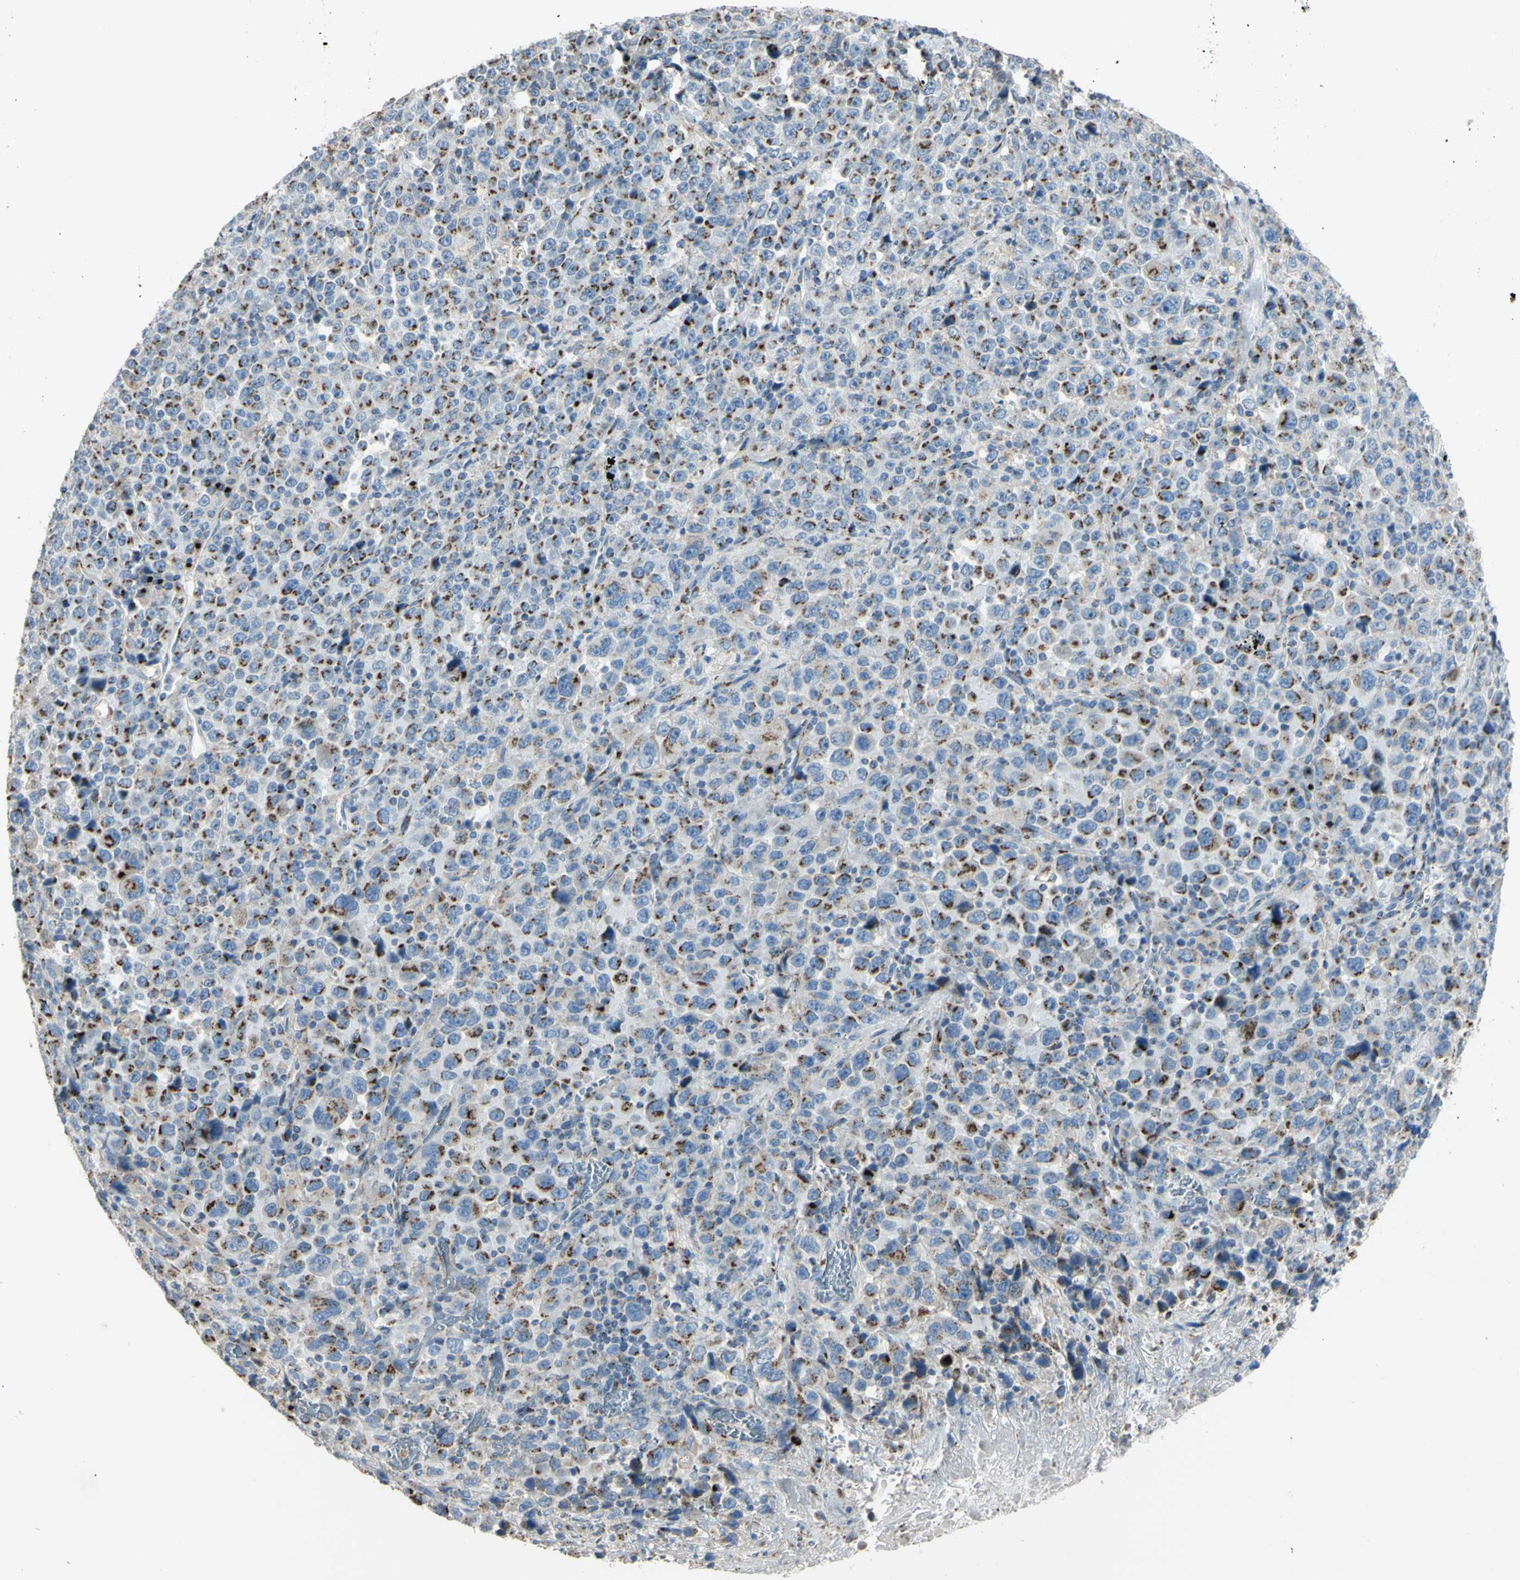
{"staining": {"intensity": "moderate", "quantity": "25%-75%", "location": "cytoplasmic/membranous"}, "tissue": "stomach cancer", "cell_type": "Tumor cells", "image_type": "cancer", "snomed": [{"axis": "morphology", "description": "Normal tissue, NOS"}, {"axis": "morphology", "description": "Adenocarcinoma, NOS"}, {"axis": "topography", "description": "Stomach, upper"}, {"axis": "topography", "description": "Stomach"}], "caption": "About 25%-75% of tumor cells in human adenocarcinoma (stomach) exhibit moderate cytoplasmic/membranous protein expression as visualized by brown immunohistochemical staining.", "gene": "B4GALT3", "patient": {"sex": "male", "age": 59}}